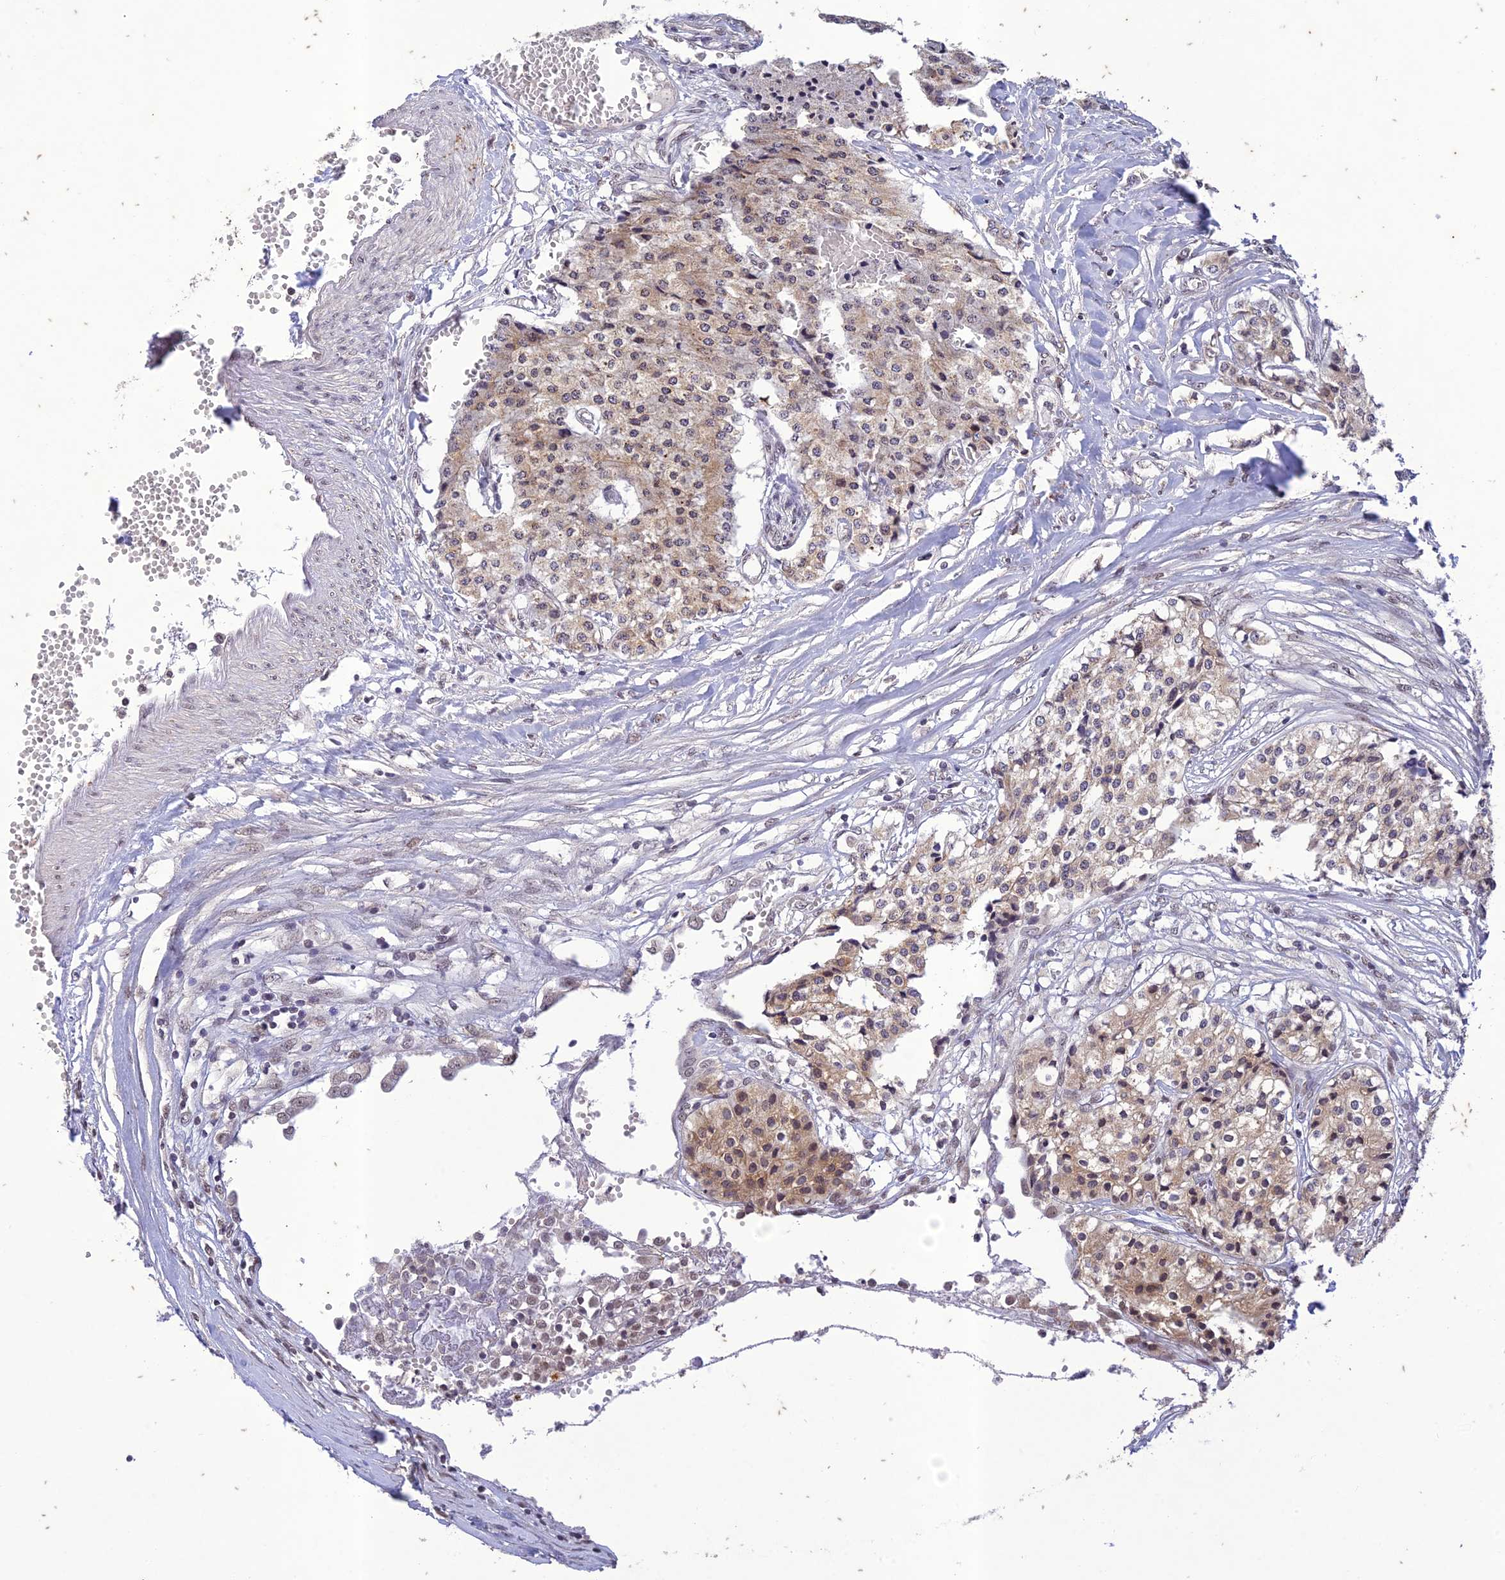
{"staining": {"intensity": "weak", "quantity": ">75%", "location": "cytoplasmic/membranous"}, "tissue": "carcinoid", "cell_type": "Tumor cells", "image_type": "cancer", "snomed": [{"axis": "morphology", "description": "Carcinoid, malignant, NOS"}, {"axis": "topography", "description": "Colon"}], "caption": "A brown stain labels weak cytoplasmic/membranous positivity of a protein in human carcinoid (malignant) tumor cells.", "gene": "POP4", "patient": {"sex": "female", "age": 52}}